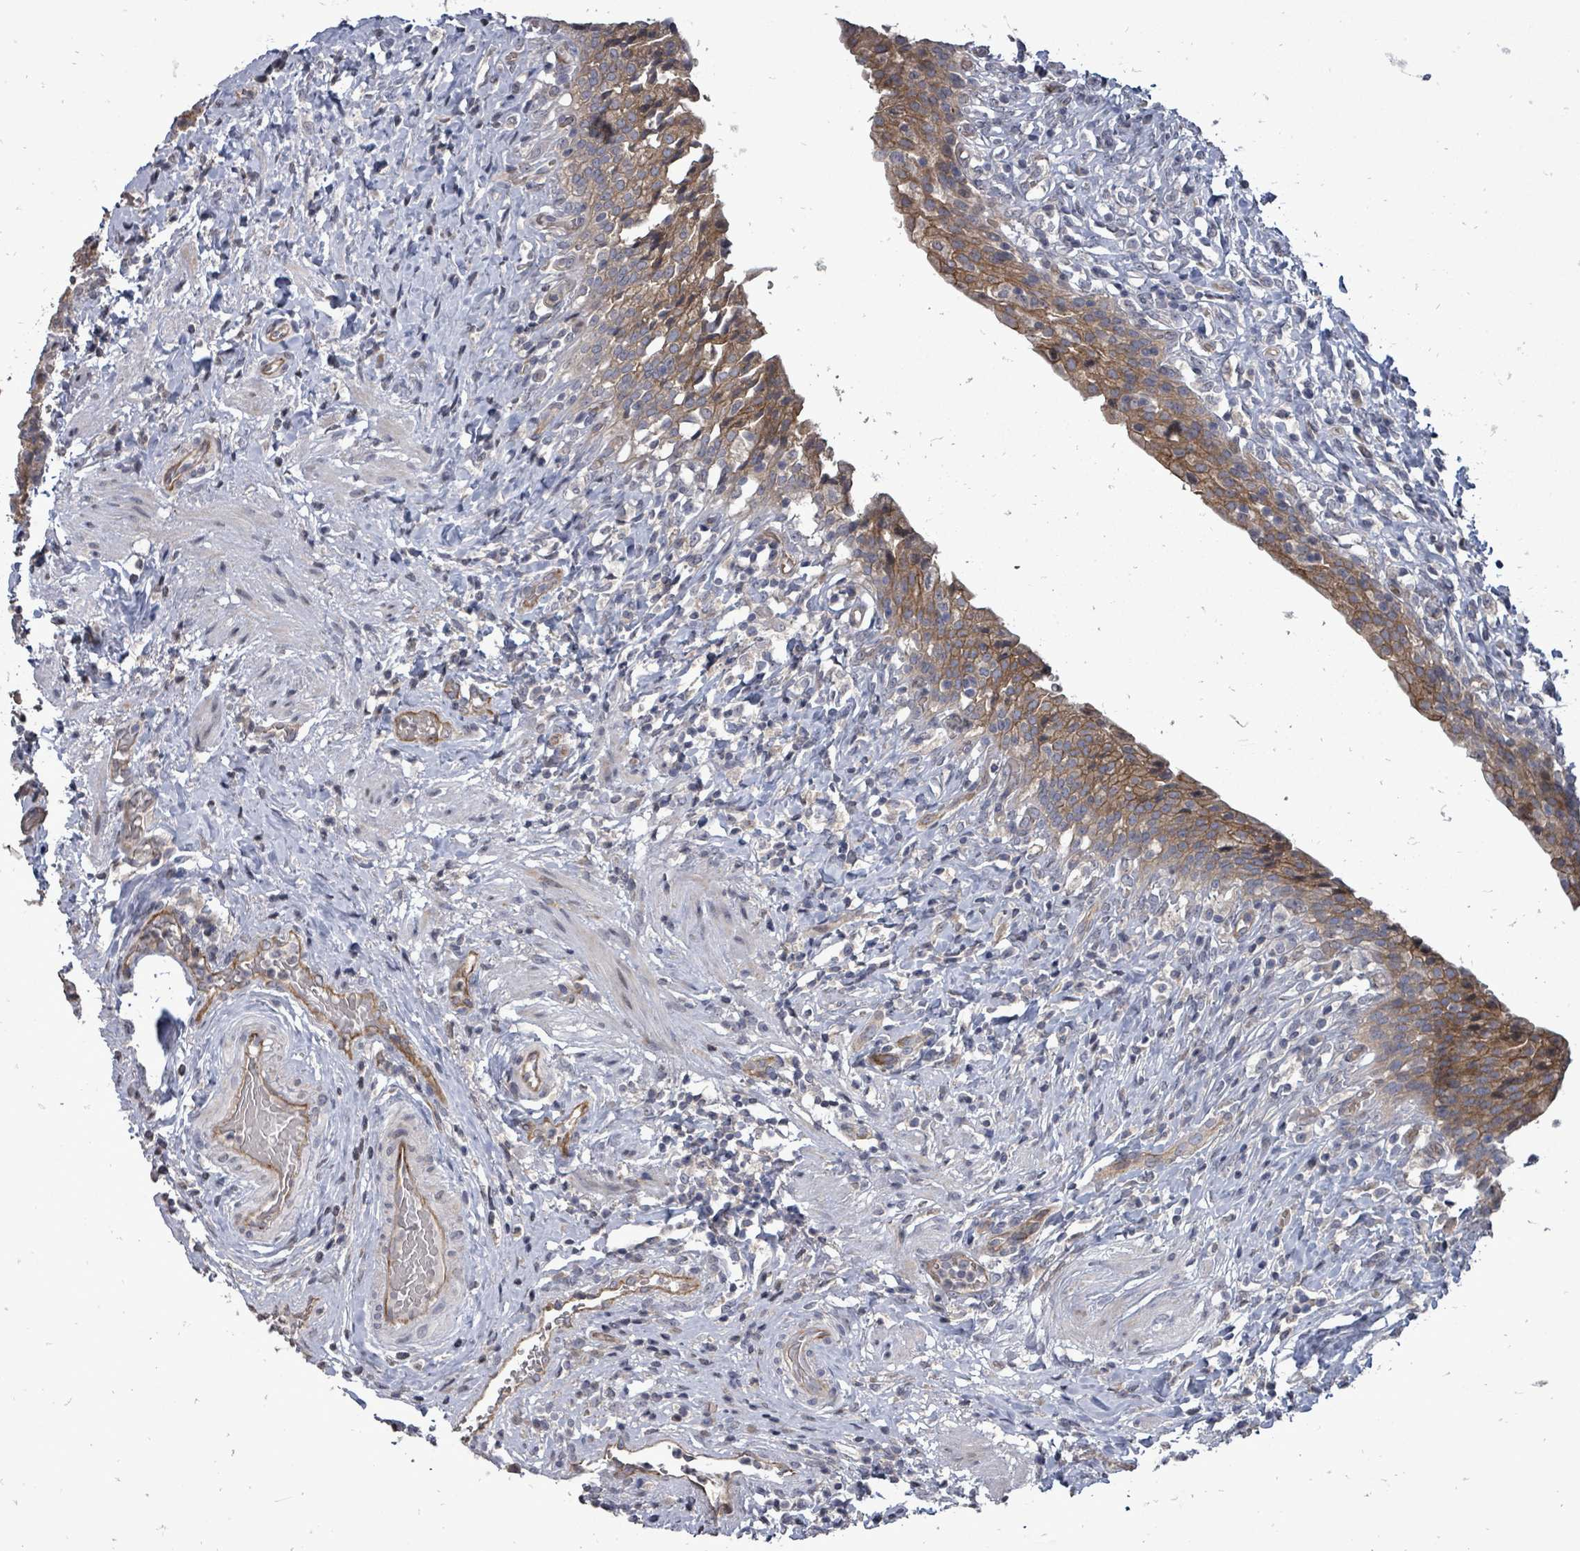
{"staining": {"intensity": "moderate", "quantity": ">75%", "location": "cytoplasmic/membranous"}, "tissue": "urinary bladder", "cell_type": "Urothelial cells", "image_type": "normal", "snomed": [{"axis": "morphology", "description": "Normal tissue, NOS"}, {"axis": "morphology", "description": "Inflammation, NOS"}, {"axis": "topography", "description": "Urinary bladder"}], "caption": "A histopathology image showing moderate cytoplasmic/membranous staining in about >75% of urothelial cells in normal urinary bladder, as visualized by brown immunohistochemical staining.", "gene": "RALGAPB", "patient": {"sex": "male", "age": 64}}